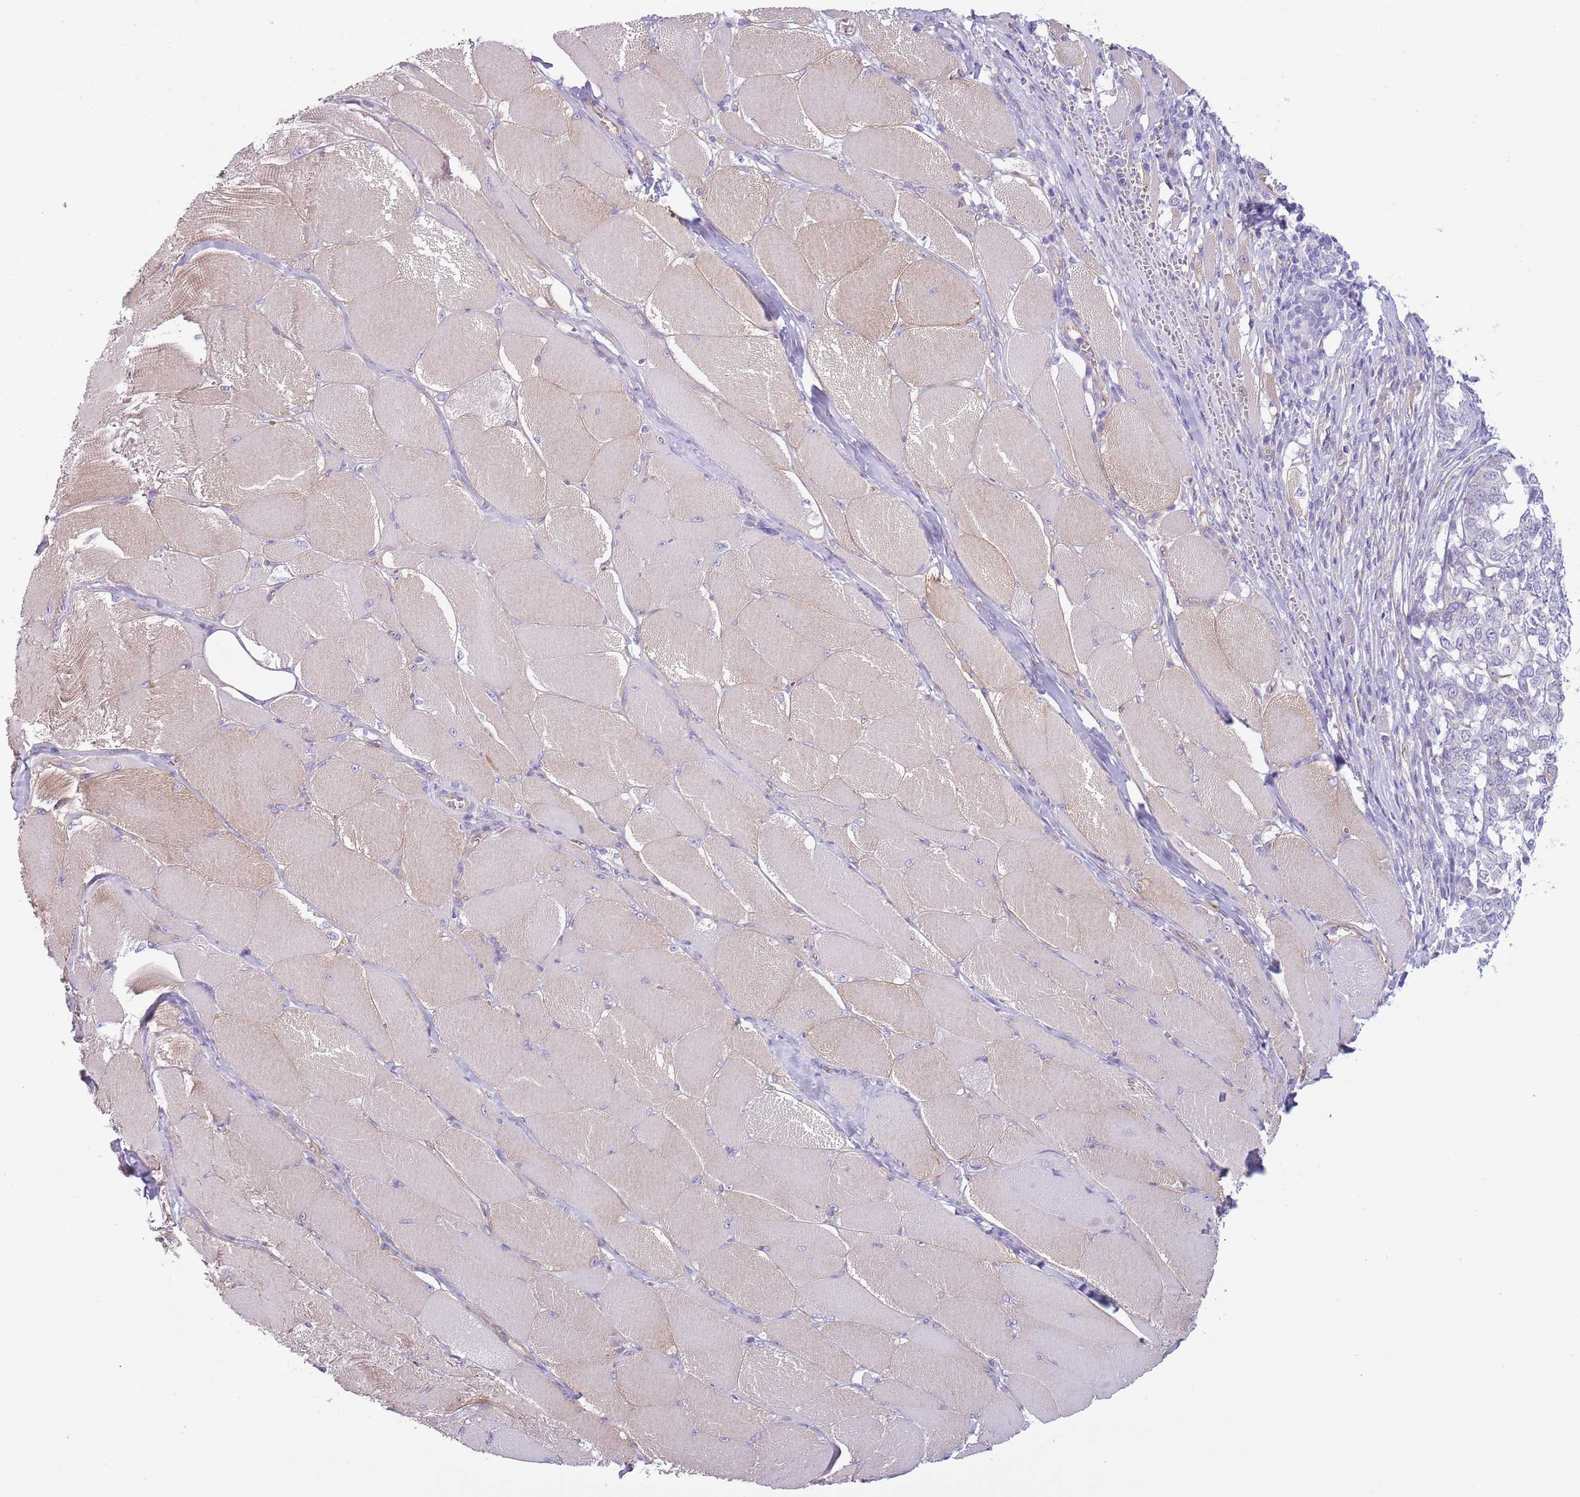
{"staining": {"intensity": "negative", "quantity": "none", "location": "none"}, "tissue": "melanoma", "cell_type": "Tumor cells", "image_type": "cancer", "snomed": [{"axis": "morphology", "description": "Malignant melanoma, NOS"}, {"axis": "topography", "description": "Skin"}], "caption": "This is an IHC photomicrograph of malignant melanoma. There is no expression in tumor cells.", "gene": "RBP3", "patient": {"sex": "female", "age": 72}}